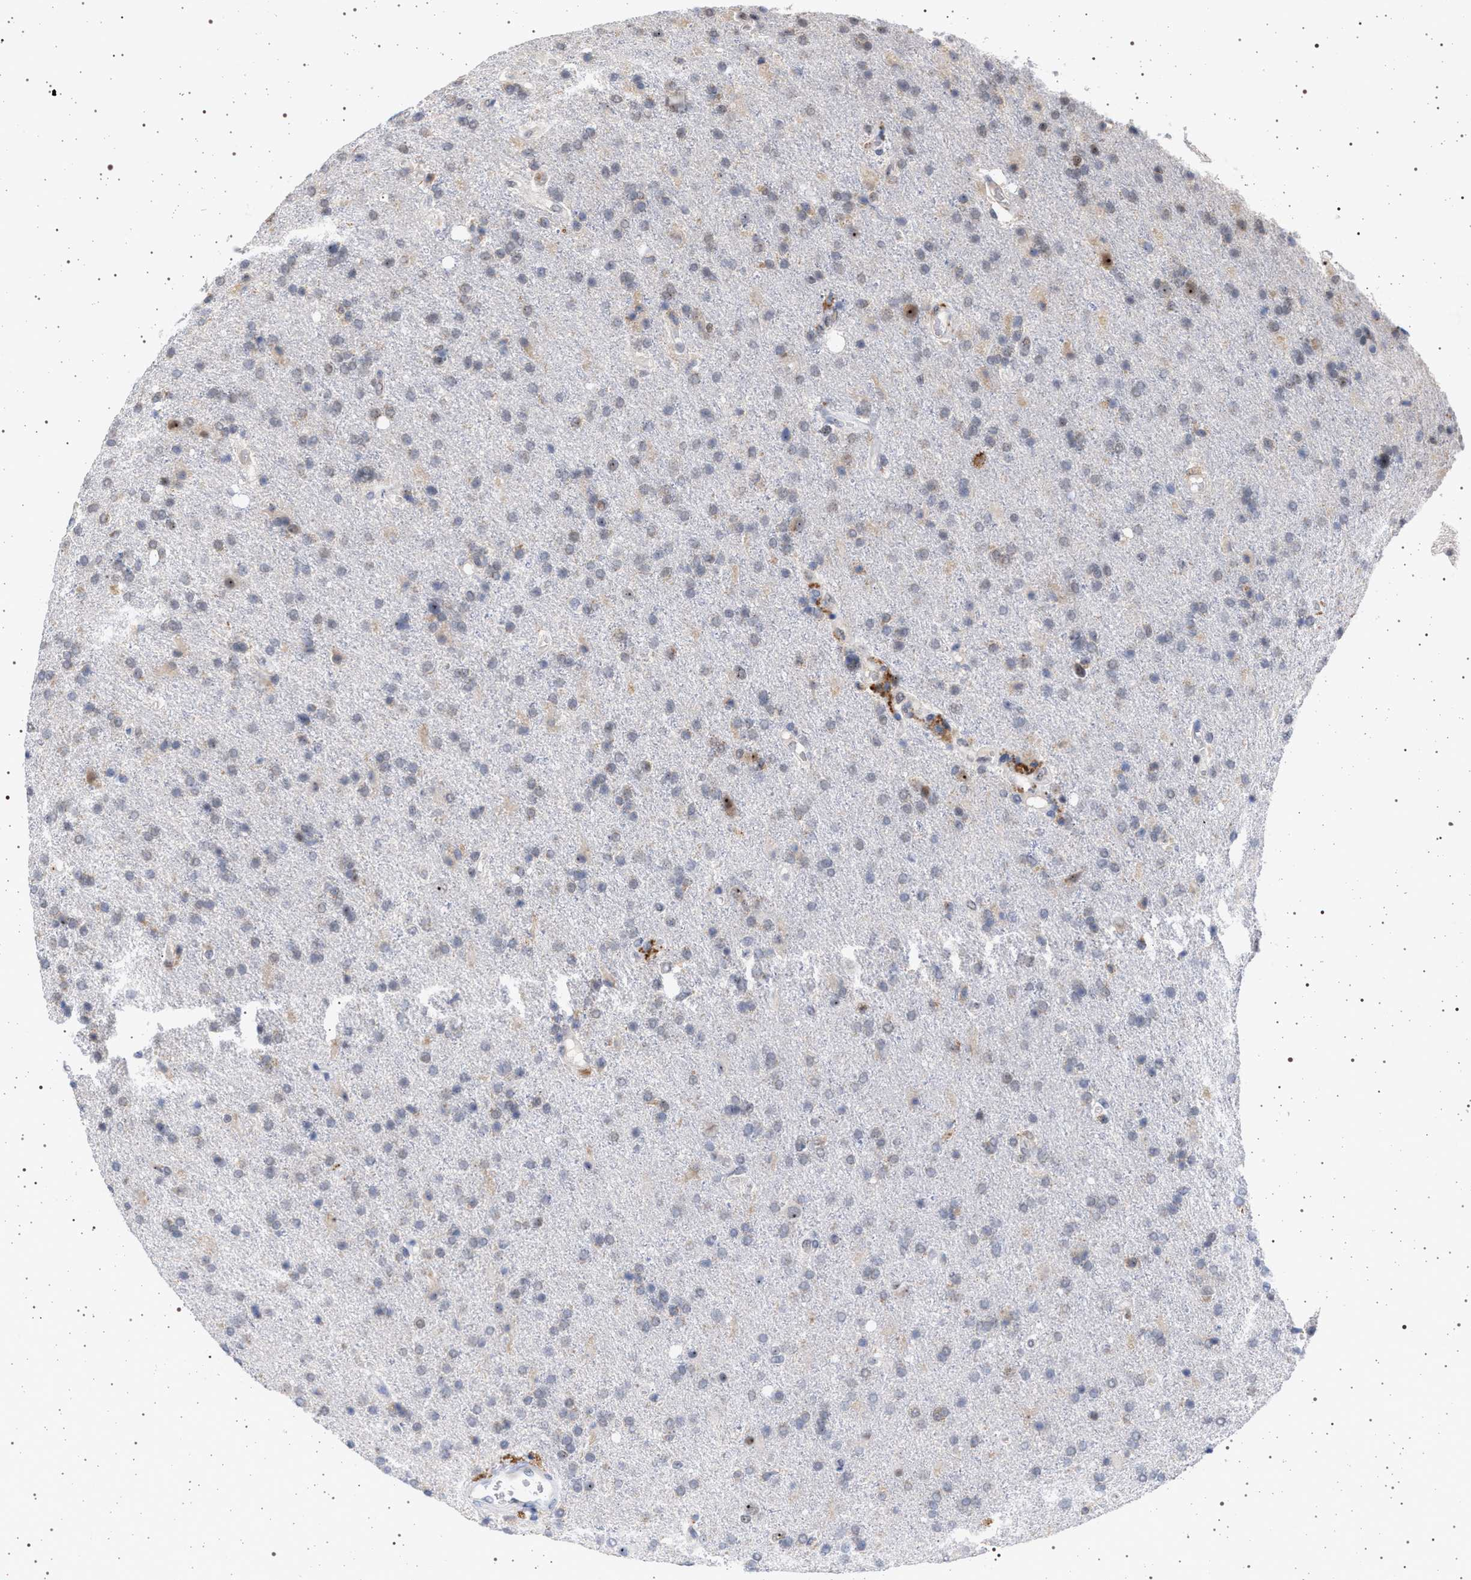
{"staining": {"intensity": "negative", "quantity": "none", "location": "none"}, "tissue": "glioma", "cell_type": "Tumor cells", "image_type": "cancer", "snomed": [{"axis": "morphology", "description": "Glioma, malignant, High grade"}, {"axis": "topography", "description": "Brain"}], "caption": "This micrograph is of glioma stained with immunohistochemistry to label a protein in brown with the nuclei are counter-stained blue. There is no positivity in tumor cells.", "gene": "ELAC2", "patient": {"sex": "male", "age": 72}}